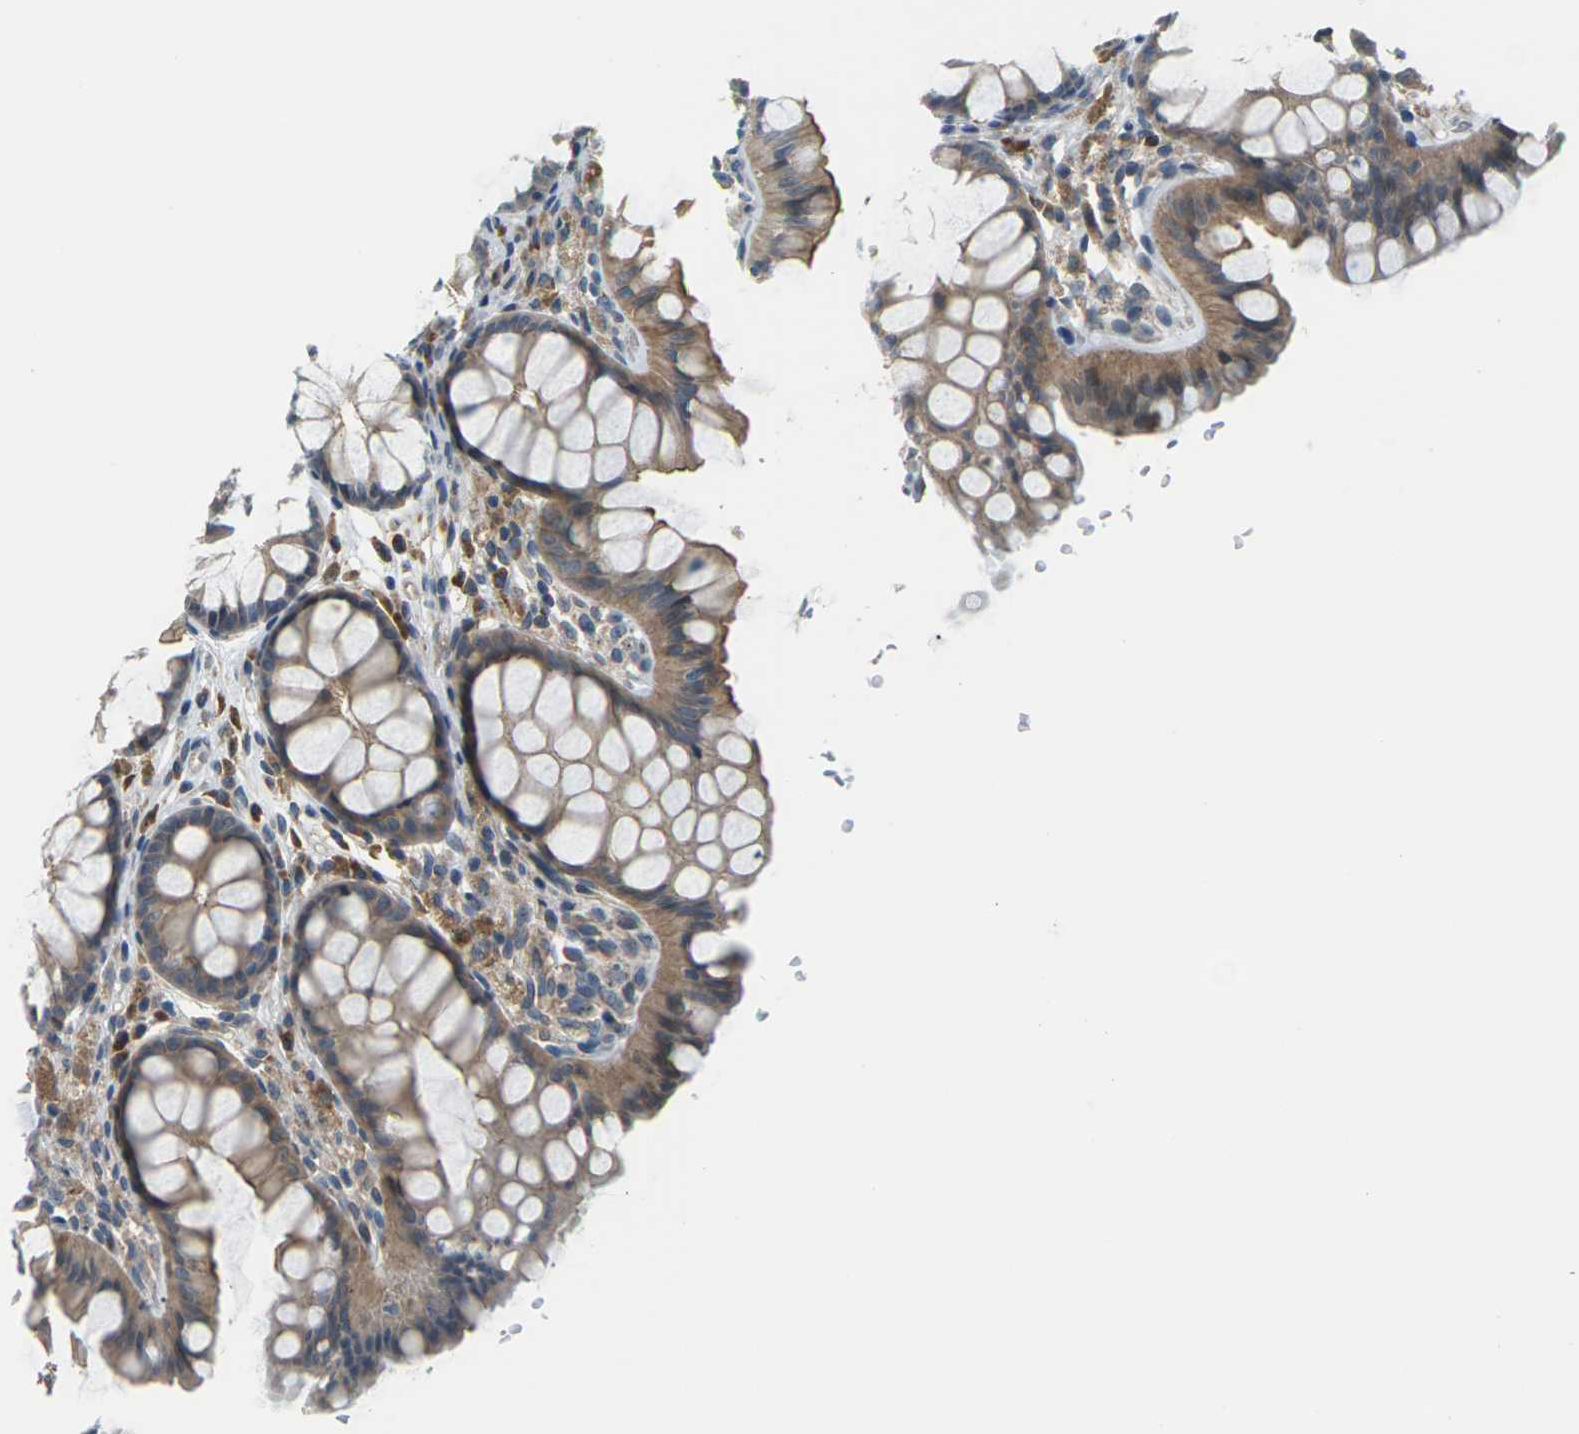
{"staining": {"intensity": "weak", "quantity": ">75%", "location": "cytoplasmic/membranous"}, "tissue": "colon", "cell_type": "Endothelial cells", "image_type": "normal", "snomed": [{"axis": "morphology", "description": "Normal tissue, NOS"}, {"axis": "topography", "description": "Colon"}], "caption": "Normal colon exhibits weak cytoplasmic/membranous expression in approximately >75% of endothelial cells.", "gene": "SLC13A3", "patient": {"sex": "female", "age": 55}}